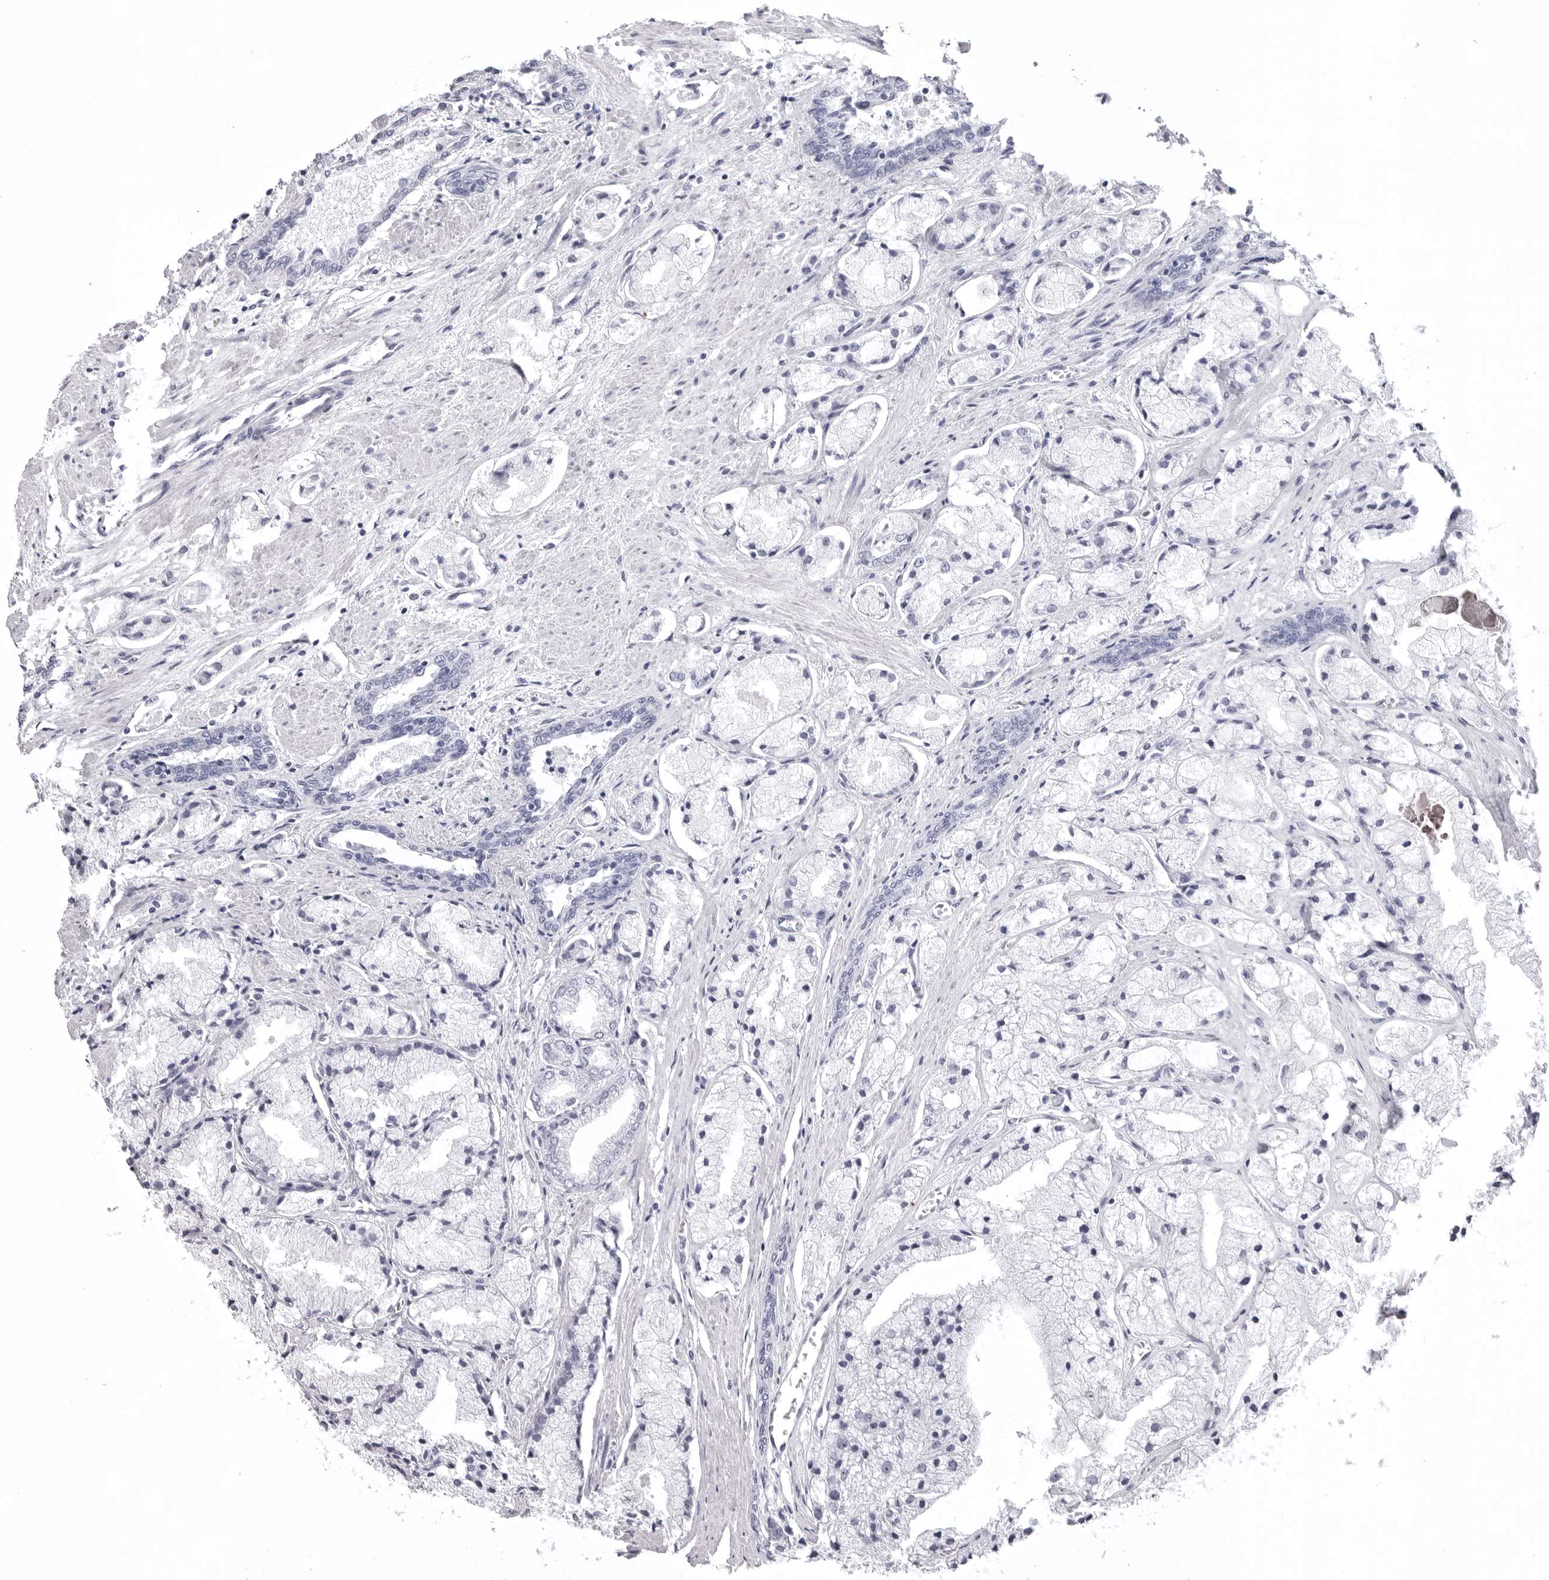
{"staining": {"intensity": "negative", "quantity": "none", "location": "none"}, "tissue": "prostate cancer", "cell_type": "Tumor cells", "image_type": "cancer", "snomed": [{"axis": "morphology", "description": "Adenocarcinoma, High grade"}, {"axis": "topography", "description": "Prostate"}], "caption": "Protein analysis of prostate cancer exhibits no significant staining in tumor cells.", "gene": "LGALS4", "patient": {"sex": "male", "age": 50}}